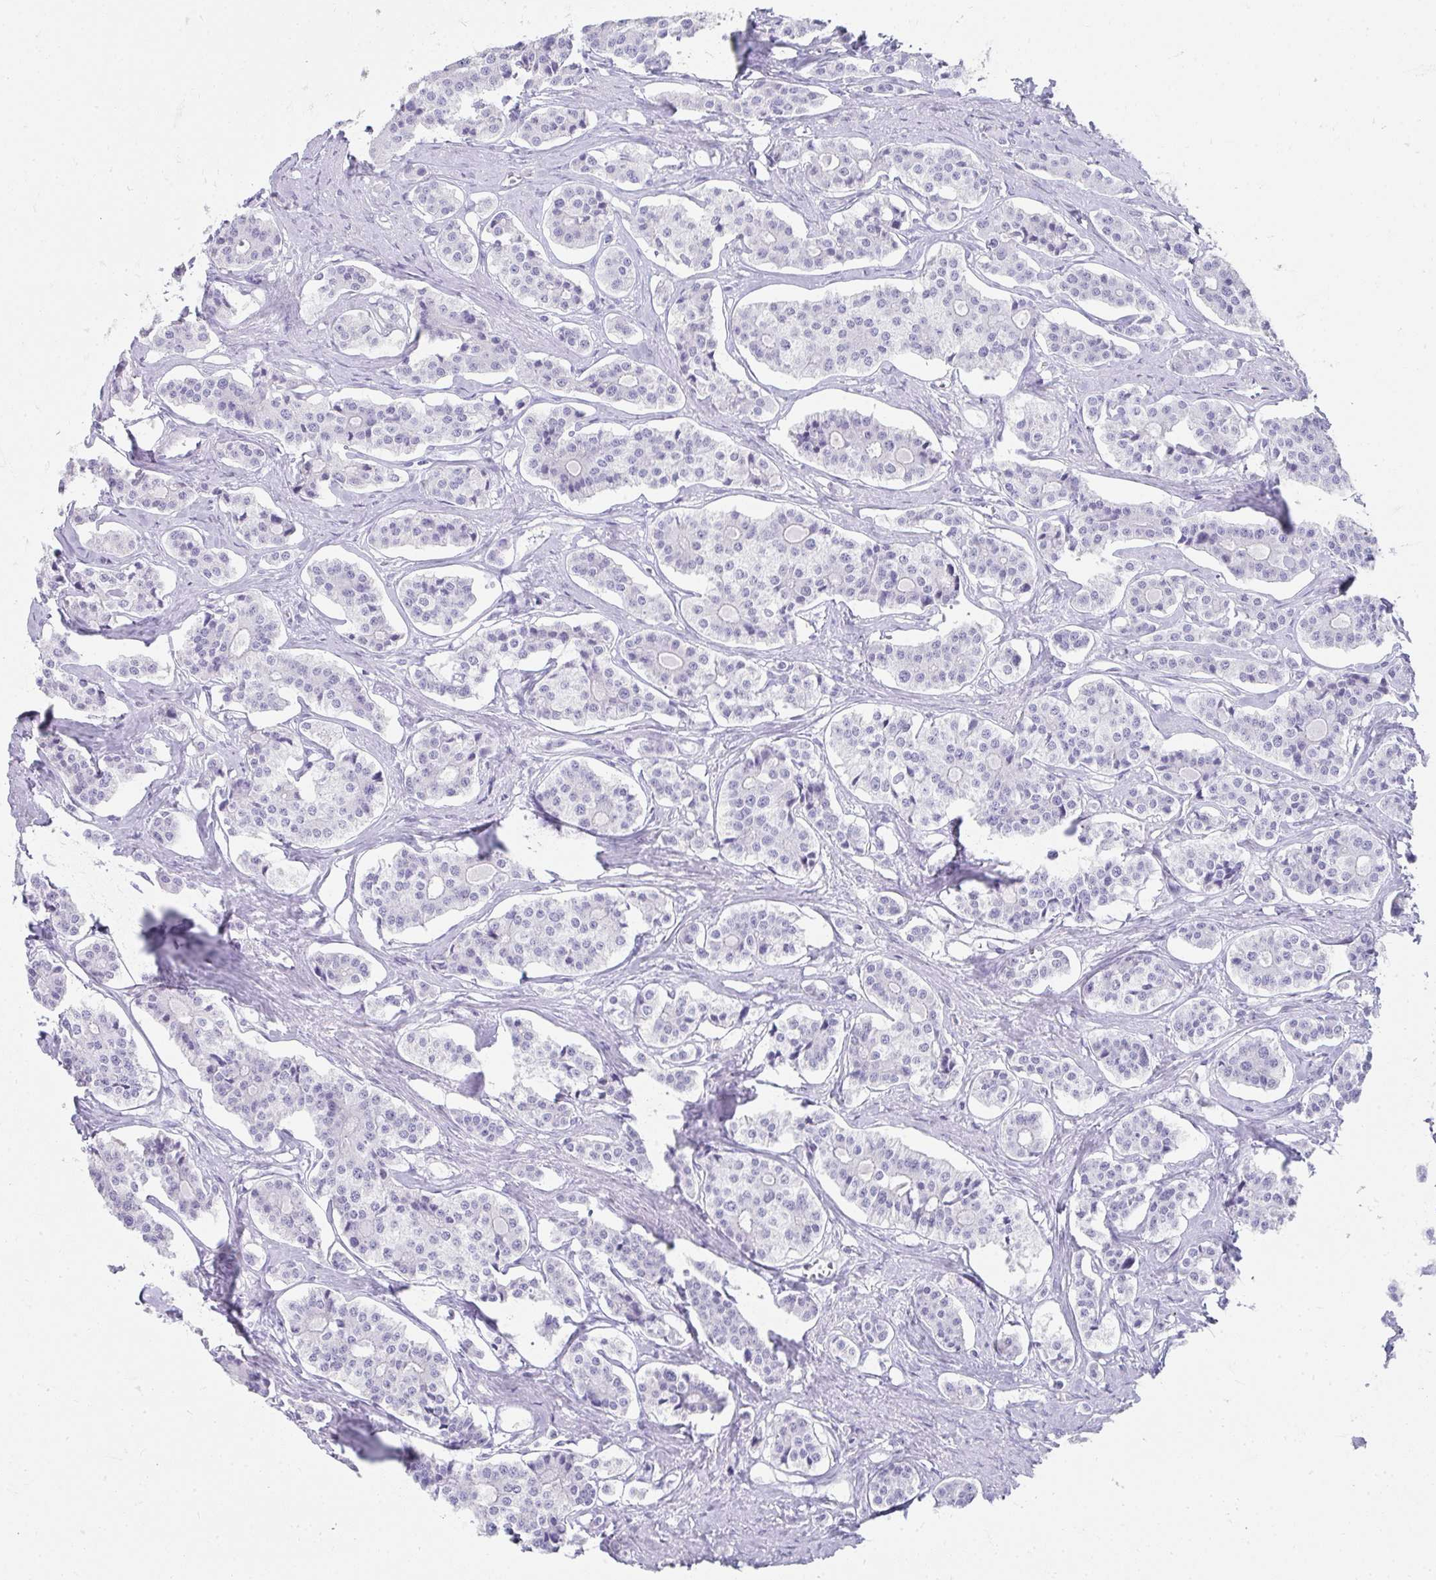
{"staining": {"intensity": "negative", "quantity": "none", "location": "none"}, "tissue": "carcinoid", "cell_type": "Tumor cells", "image_type": "cancer", "snomed": [{"axis": "morphology", "description": "Carcinoid, malignant, NOS"}, {"axis": "topography", "description": "Small intestine"}], "caption": "There is no significant positivity in tumor cells of carcinoid.", "gene": "RLF", "patient": {"sex": "male", "age": 63}}